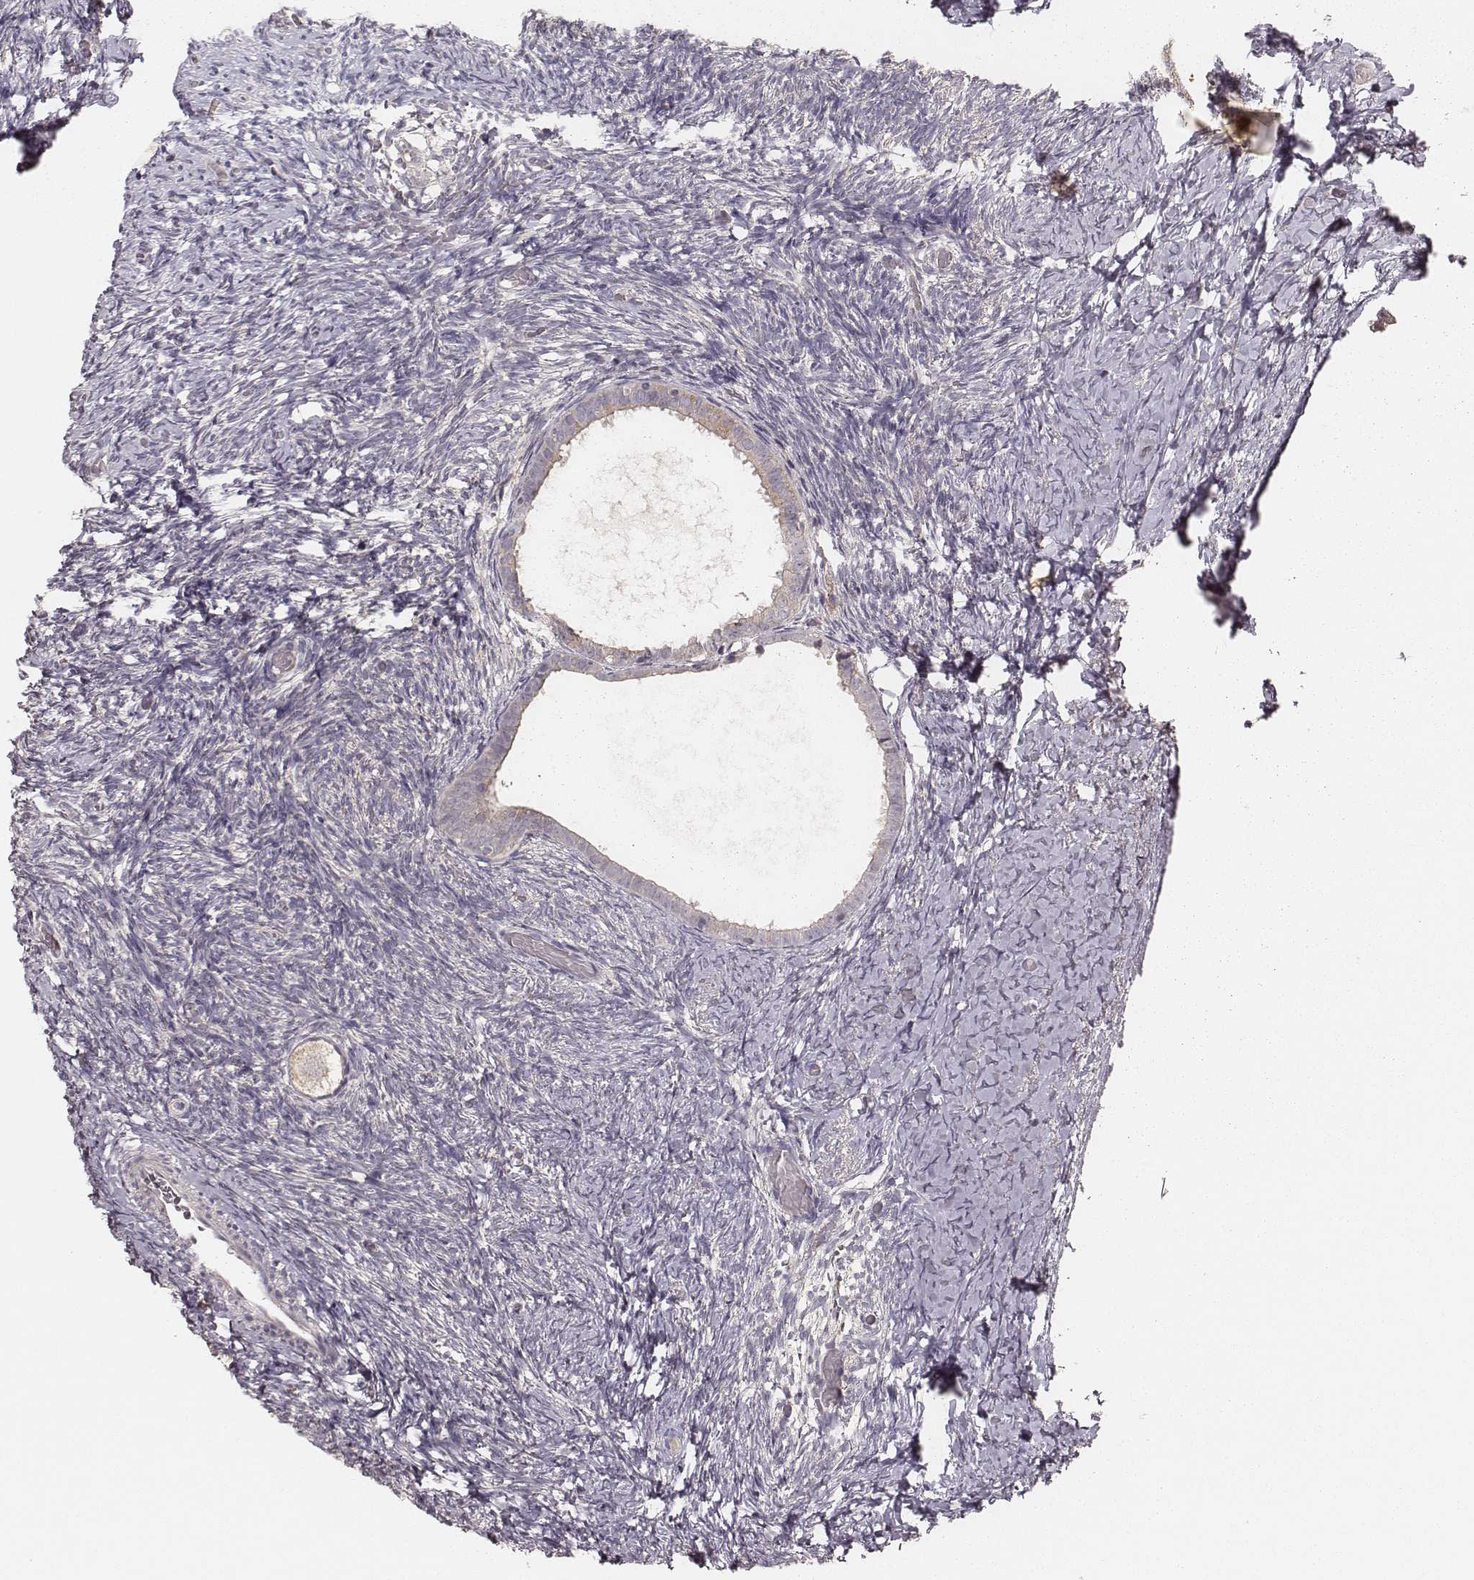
{"staining": {"intensity": "moderate", "quantity": ">75%", "location": "cytoplasmic/membranous"}, "tissue": "ovary", "cell_type": "Follicle cells", "image_type": "normal", "snomed": [{"axis": "morphology", "description": "Normal tissue, NOS"}, {"axis": "topography", "description": "Ovary"}], "caption": "Immunohistochemistry of unremarkable human ovary exhibits medium levels of moderate cytoplasmic/membranous expression in about >75% of follicle cells. (DAB (3,3'-diaminobenzidine) IHC, brown staining for protein, blue staining for nuclei).", "gene": "CARS1", "patient": {"sex": "female", "age": 39}}